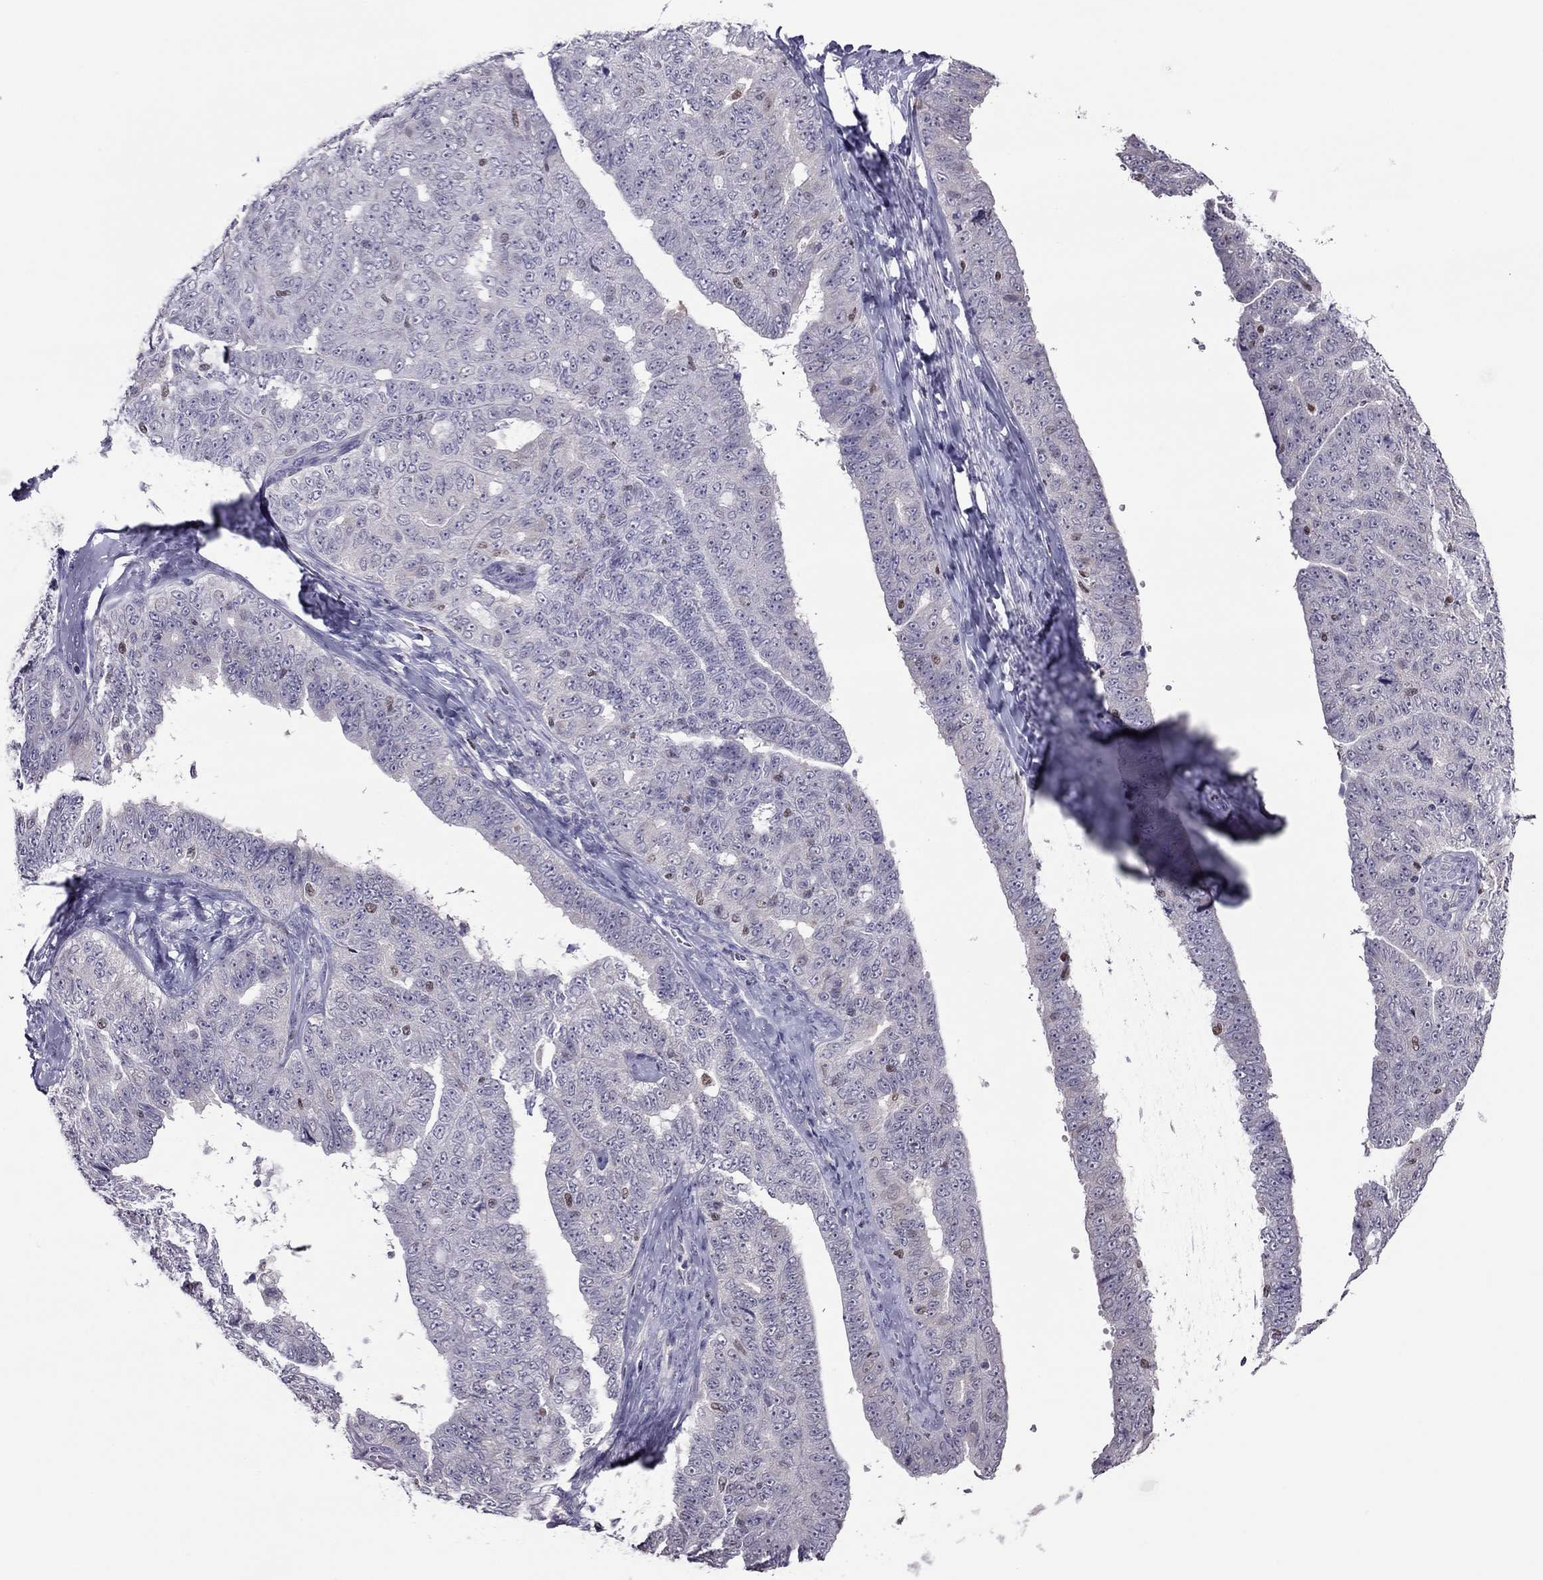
{"staining": {"intensity": "negative", "quantity": "none", "location": "none"}, "tissue": "ovarian cancer", "cell_type": "Tumor cells", "image_type": "cancer", "snomed": [{"axis": "morphology", "description": "Cystadenocarcinoma, serous, NOS"}, {"axis": "topography", "description": "Ovary"}], "caption": "IHC histopathology image of neoplastic tissue: serous cystadenocarcinoma (ovarian) stained with DAB (3,3'-diaminobenzidine) reveals no significant protein staining in tumor cells.", "gene": "SPINT3", "patient": {"sex": "female", "age": 71}}